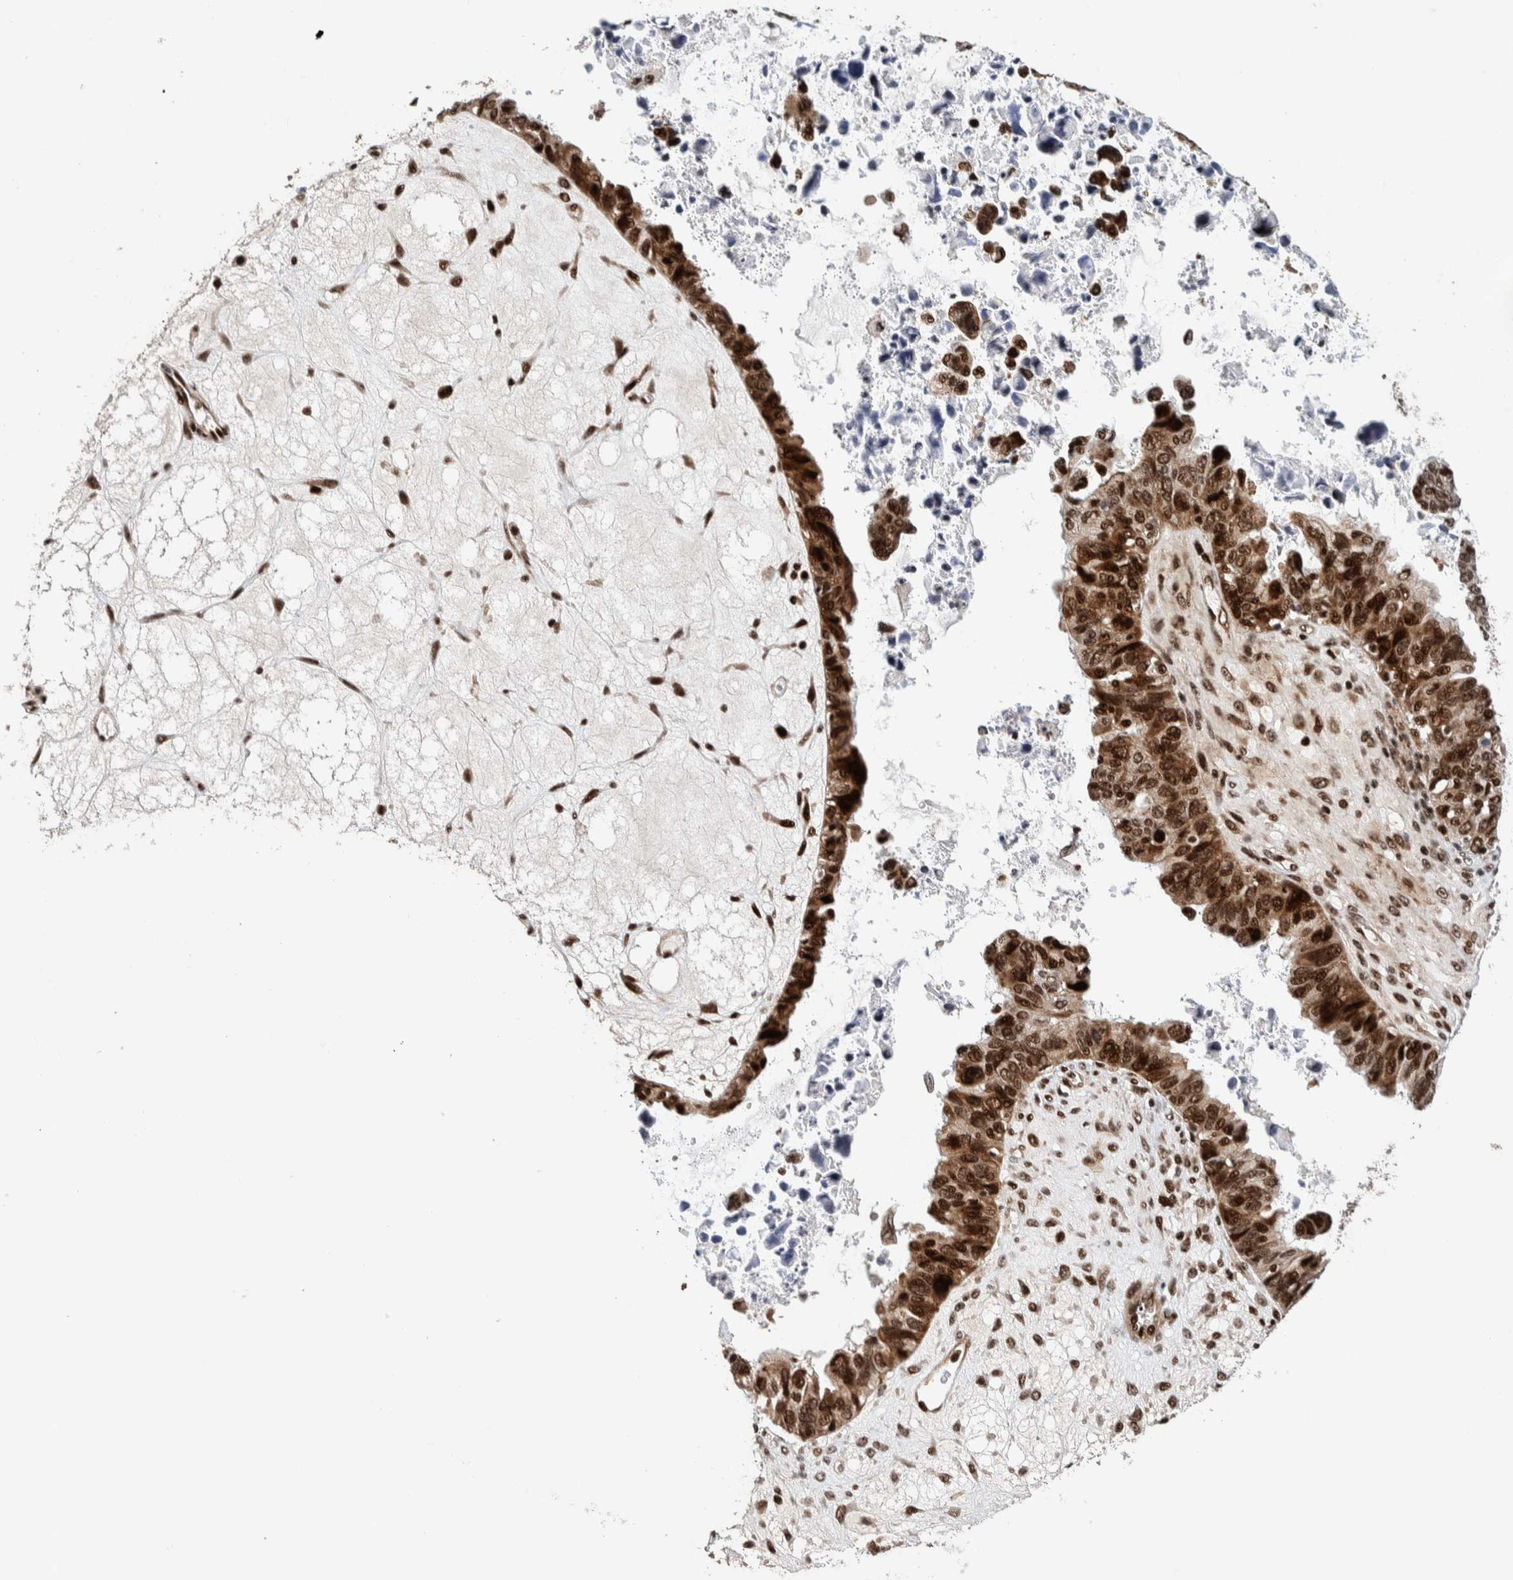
{"staining": {"intensity": "strong", "quantity": ">75%", "location": "nuclear"}, "tissue": "ovarian cancer", "cell_type": "Tumor cells", "image_type": "cancer", "snomed": [{"axis": "morphology", "description": "Cystadenocarcinoma, serous, NOS"}, {"axis": "topography", "description": "Ovary"}], "caption": "This micrograph demonstrates ovarian cancer stained with immunohistochemistry to label a protein in brown. The nuclear of tumor cells show strong positivity for the protein. Nuclei are counter-stained blue.", "gene": "CHD4", "patient": {"sex": "female", "age": 79}}